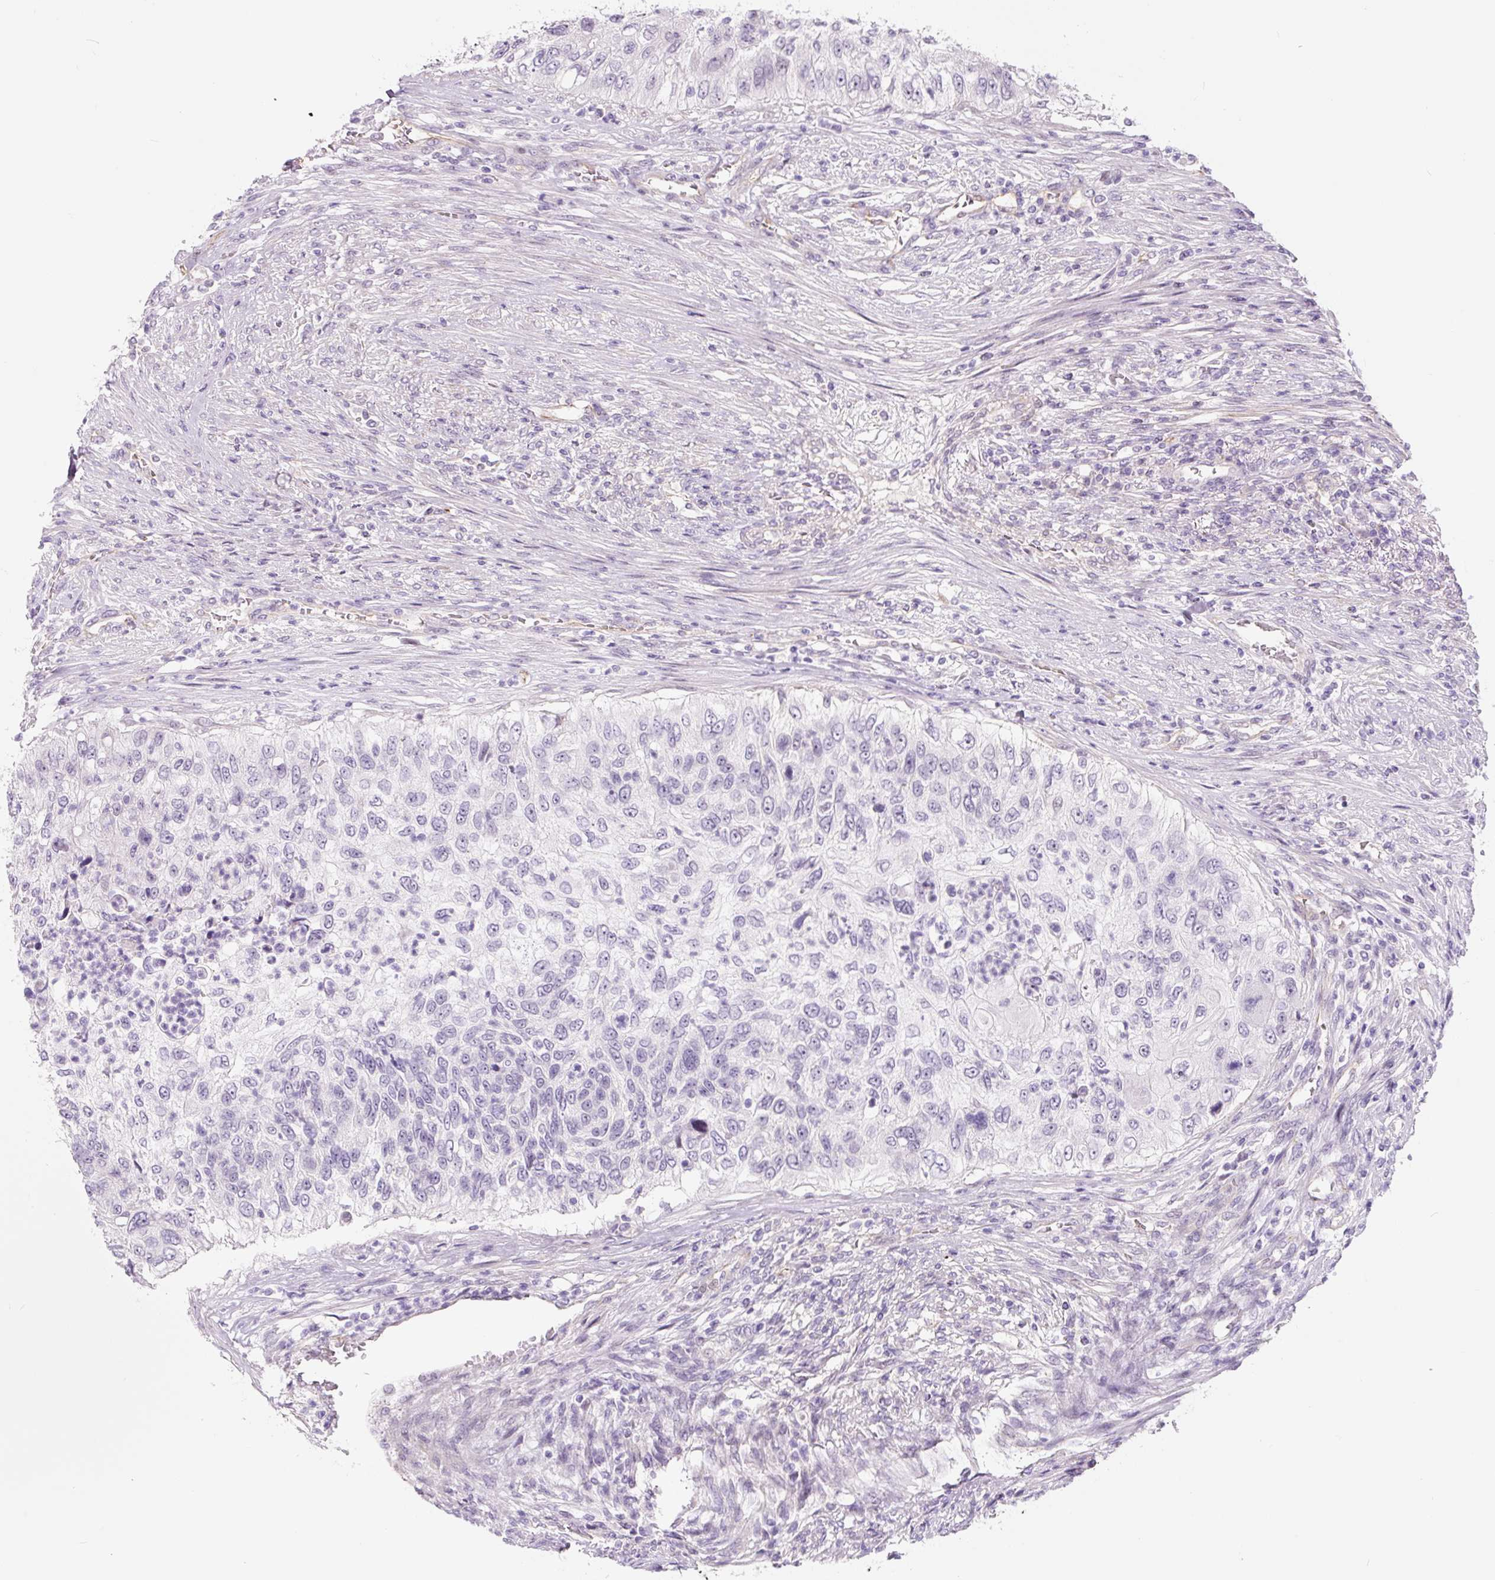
{"staining": {"intensity": "negative", "quantity": "none", "location": "none"}, "tissue": "urothelial cancer", "cell_type": "Tumor cells", "image_type": "cancer", "snomed": [{"axis": "morphology", "description": "Urothelial carcinoma, High grade"}, {"axis": "topography", "description": "Urinary bladder"}], "caption": "Urothelial carcinoma (high-grade) was stained to show a protein in brown. There is no significant positivity in tumor cells.", "gene": "CCL25", "patient": {"sex": "female", "age": 60}}